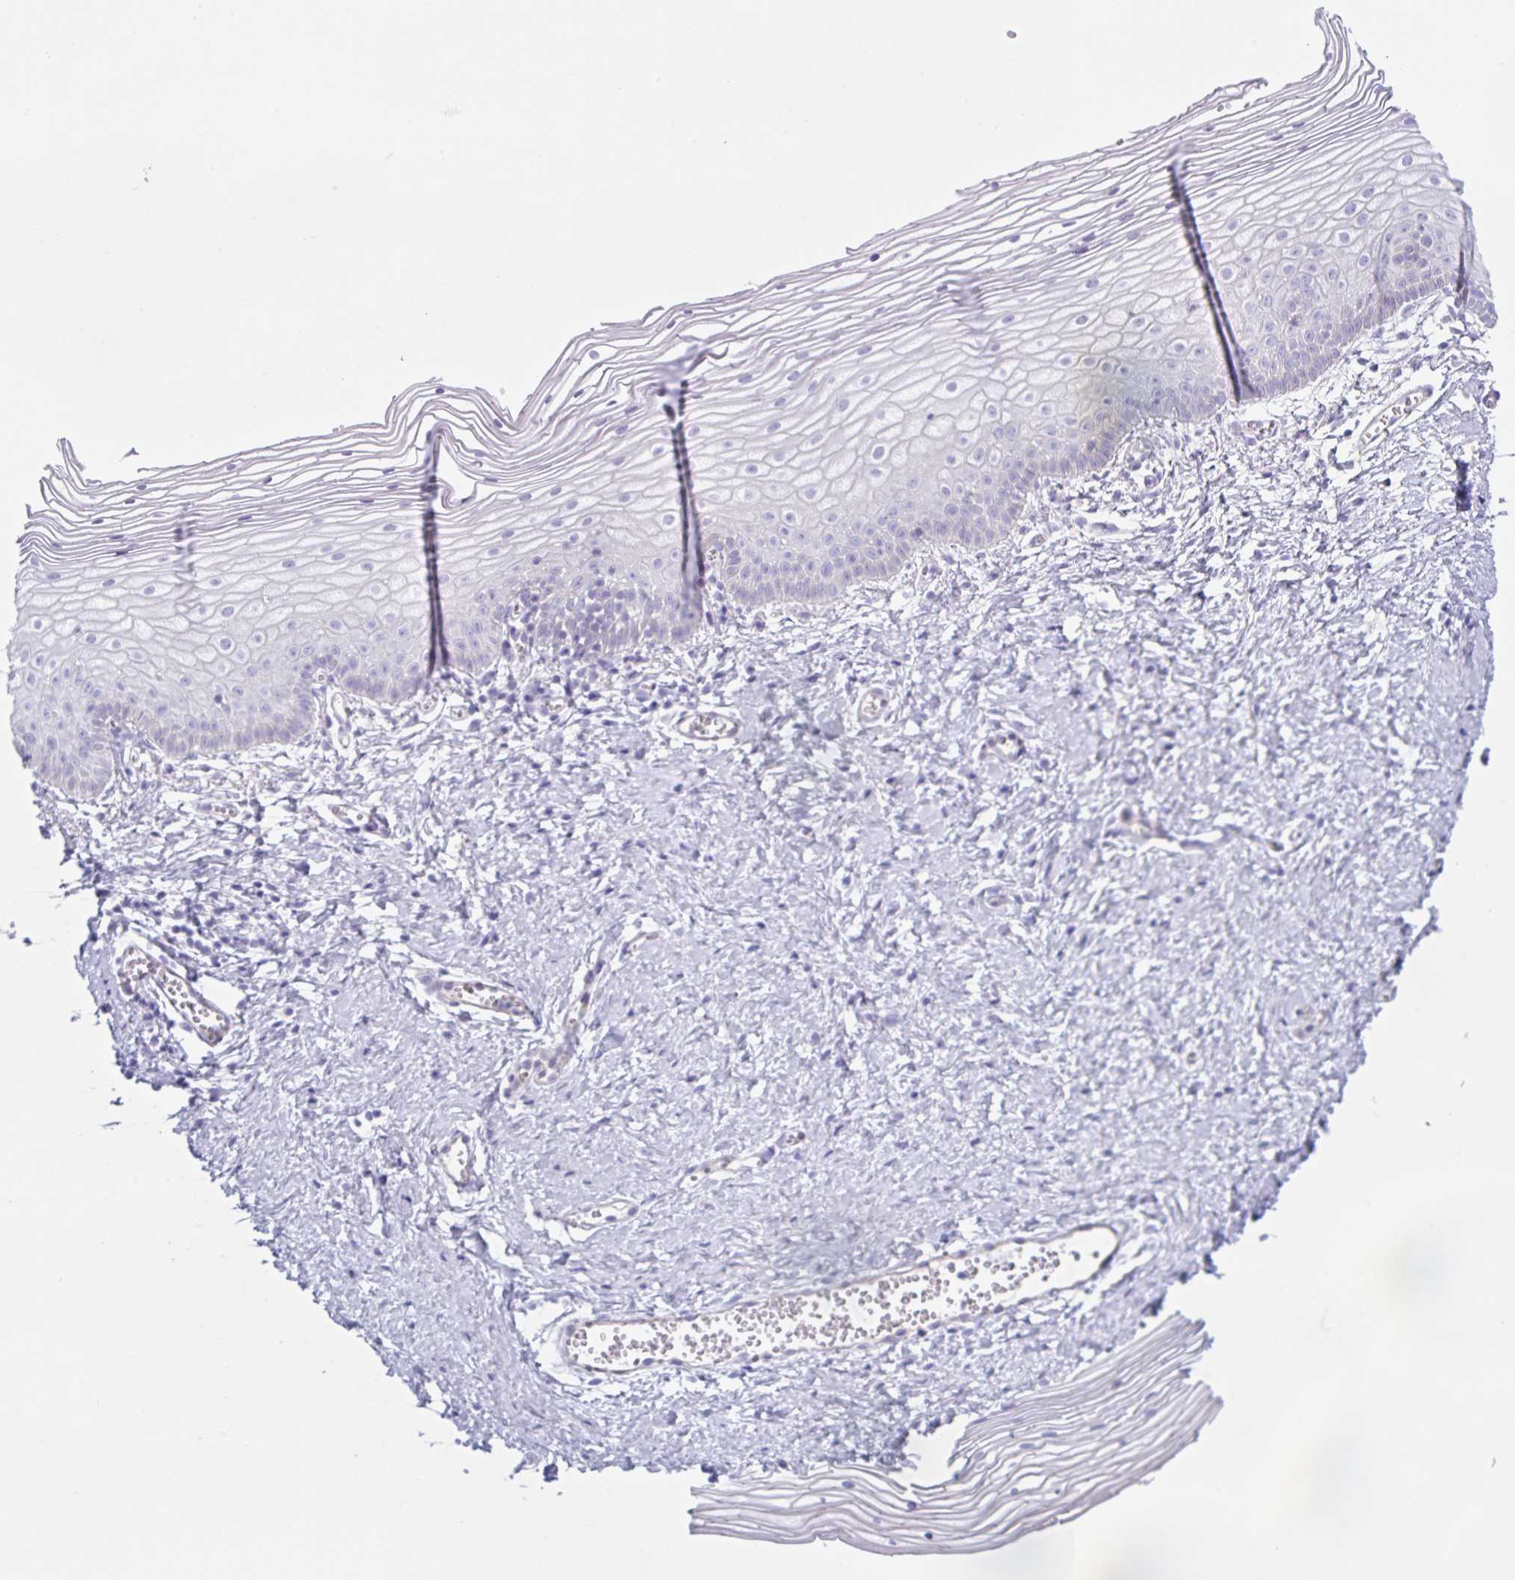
{"staining": {"intensity": "negative", "quantity": "none", "location": "none"}, "tissue": "vagina", "cell_type": "Squamous epithelial cells", "image_type": "normal", "snomed": [{"axis": "morphology", "description": "Normal tissue, NOS"}, {"axis": "topography", "description": "Vagina"}], "caption": "The immunohistochemistry image has no significant positivity in squamous epithelial cells of vagina. (DAB (3,3'-diaminobenzidine) immunohistochemistry (IHC) with hematoxylin counter stain).", "gene": "LENG9", "patient": {"sex": "female", "age": 56}}